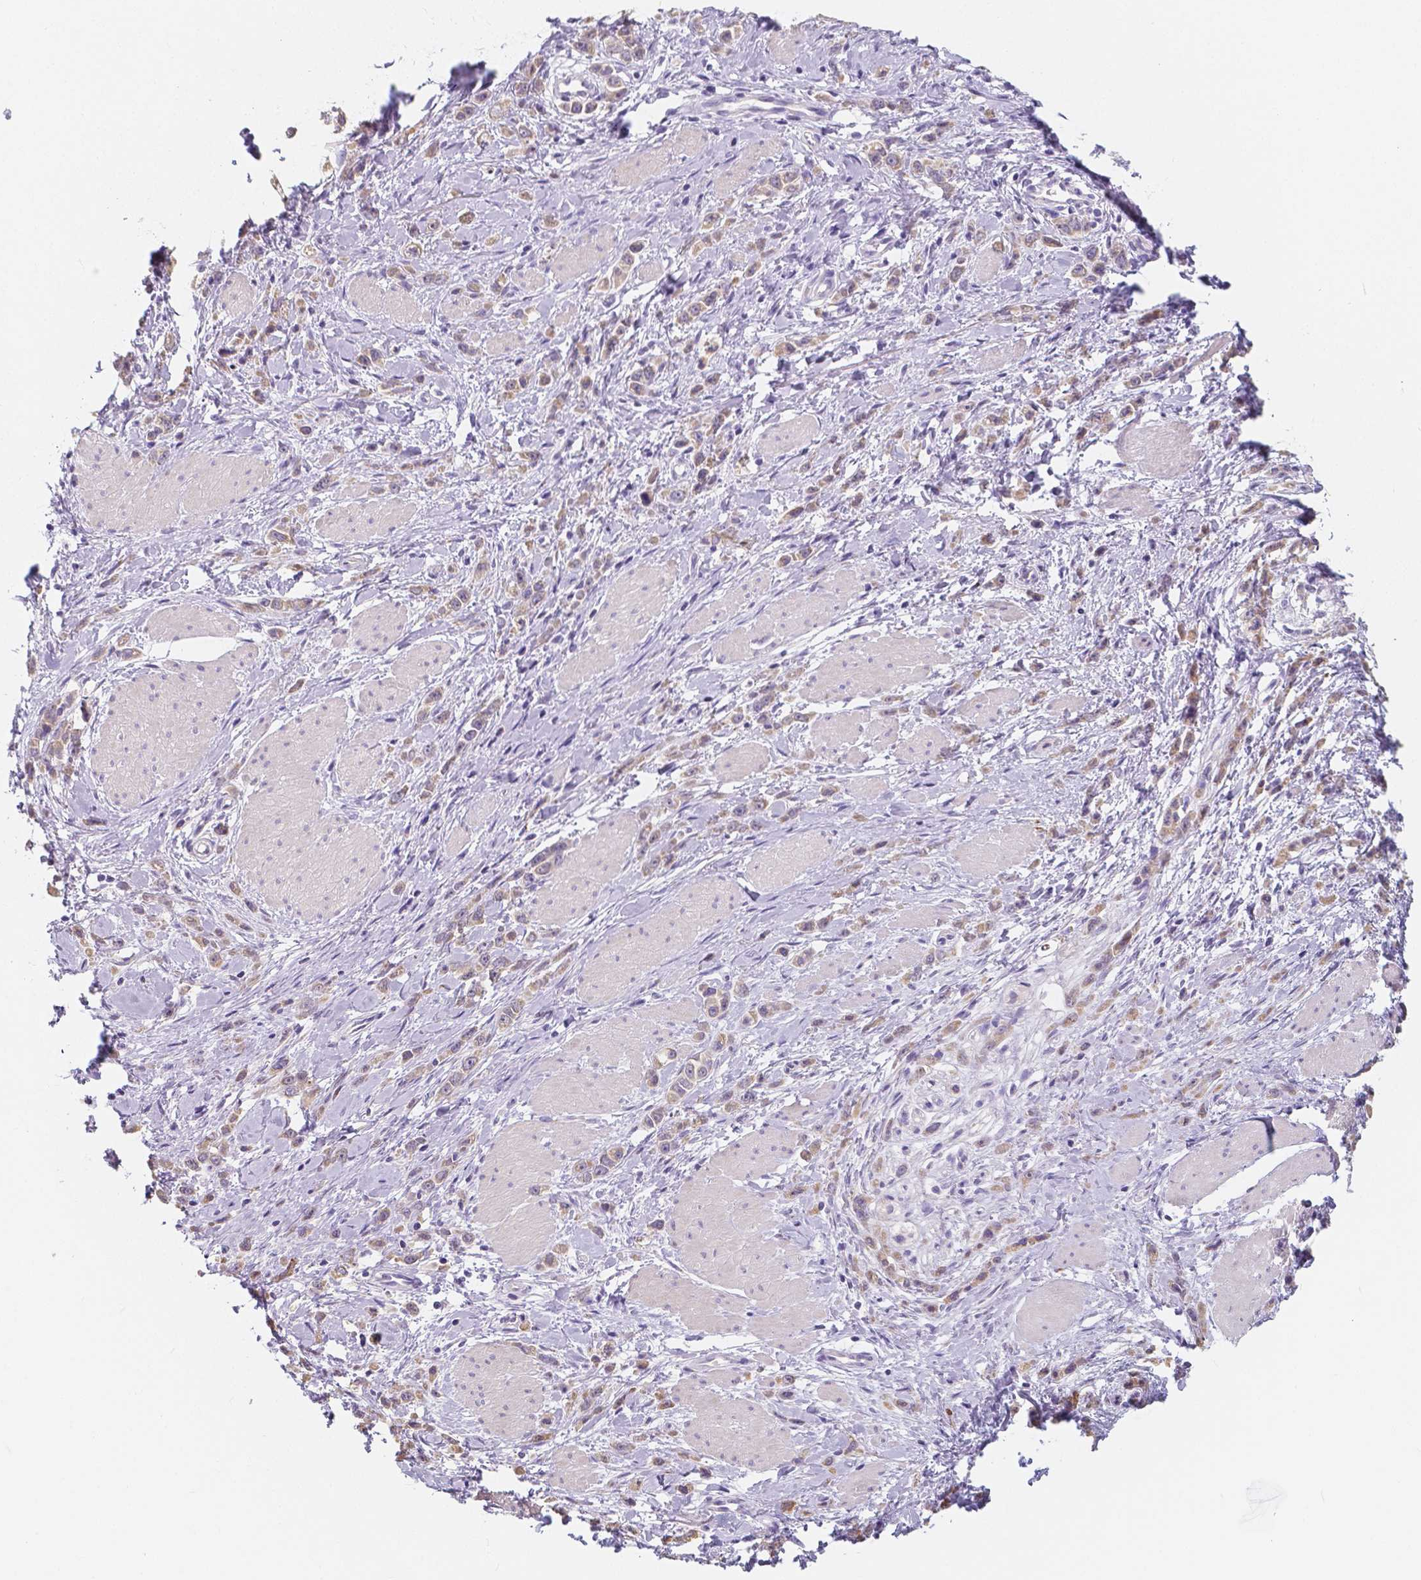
{"staining": {"intensity": "moderate", "quantity": ">75%", "location": "cytoplasmic/membranous"}, "tissue": "stomach cancer", "cell_type": "Tumor cells", "image_type": "cancer", "snomed": [{"axis": "morphology", "description": "Adenocarcinoma, NOS"}, {"axis": "topography", "description": "Stomach"}], "caption": "Stomach cancer (adenocarcinoma) was stained to show a protein in brown. There is medium levels of moderate cytoplasmic/membranous expression in approximately >75% of tumor cells.", "gene": "RNF186", "patient": {"sex": "male", "age": 47}}